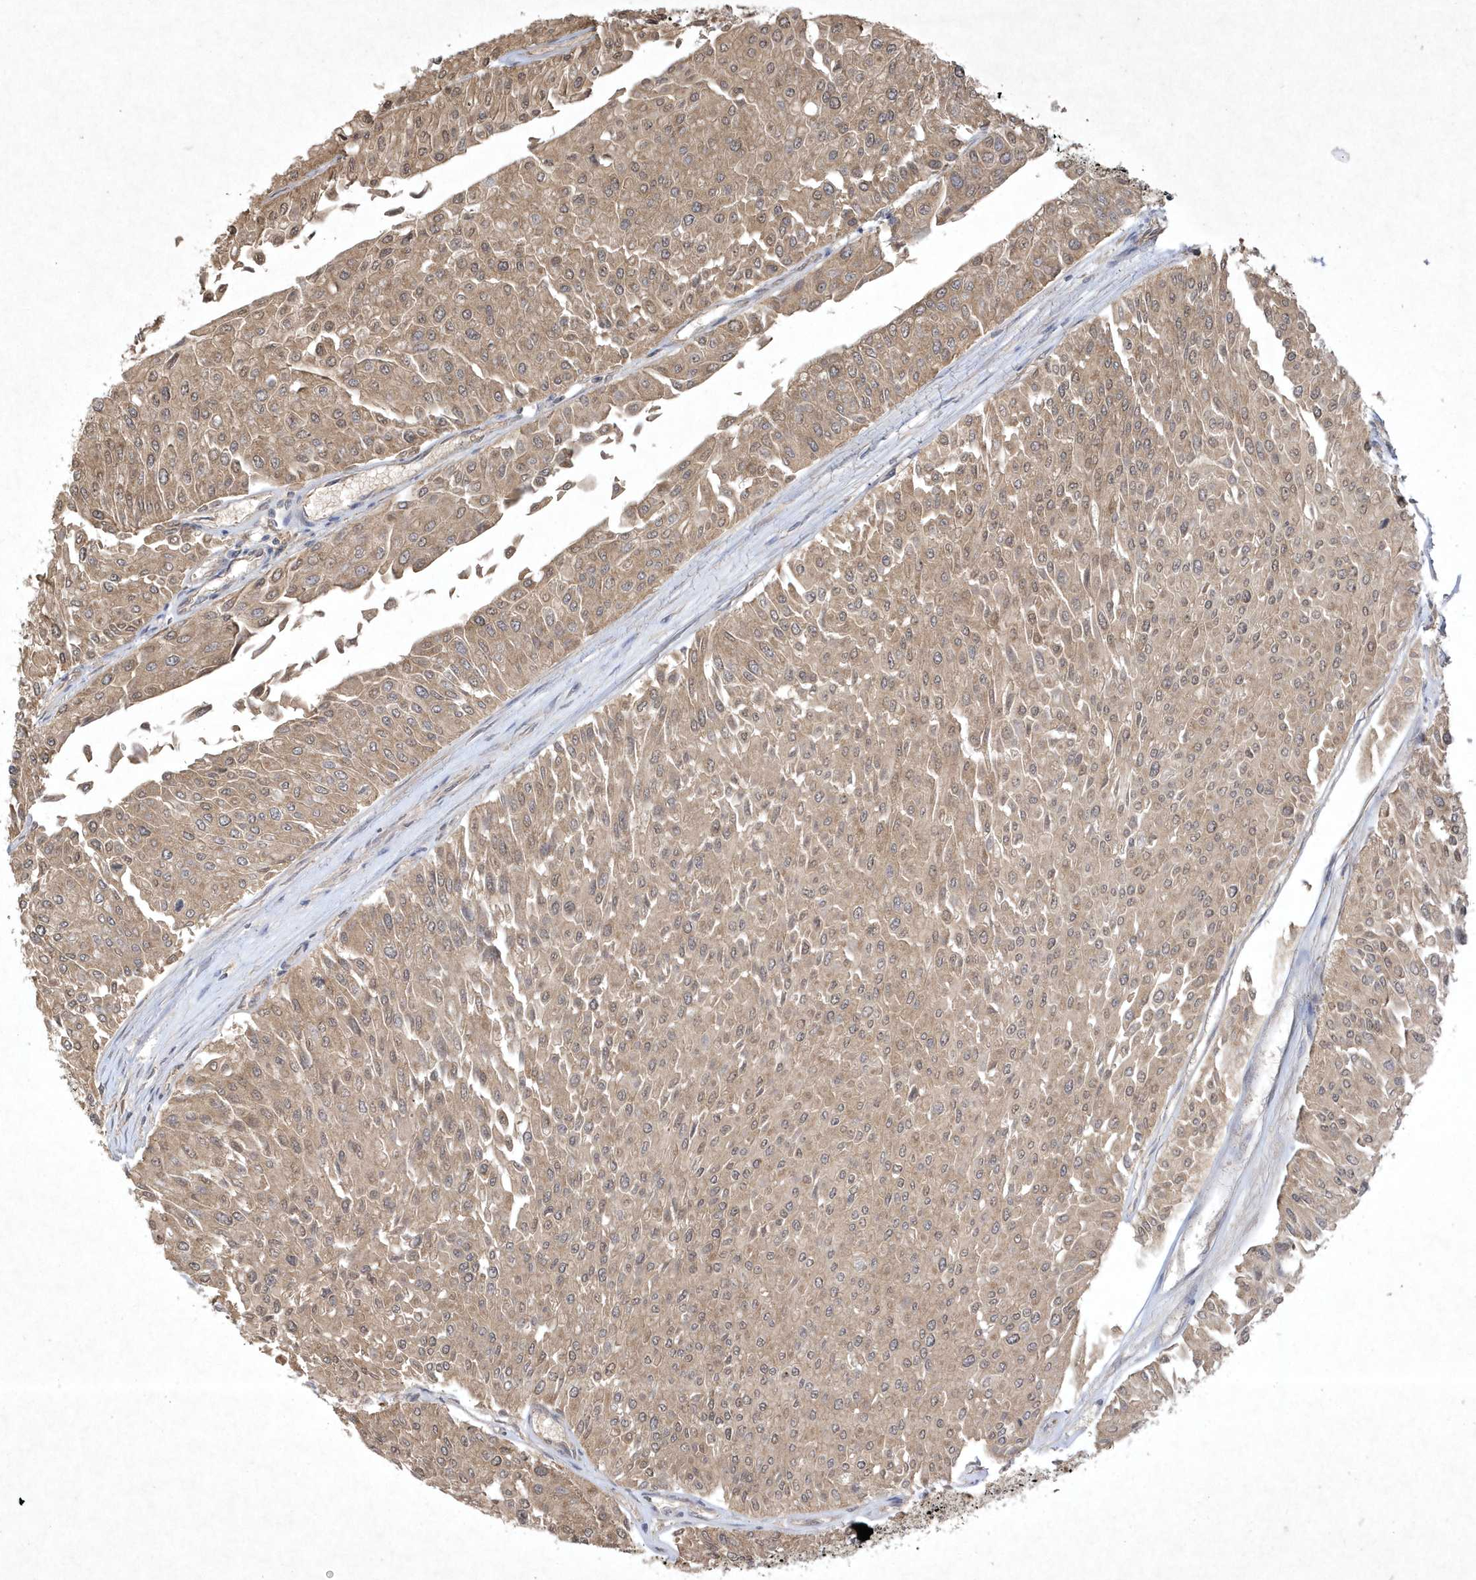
{"staining": {"intensity": "weak", "quantity": ">75%", "location": "cytoplasmic/membranous"}, "tissue": "urothelial cancer", "cell_type": "Tumor cells", "image_type": "cancer", "snomed": [{"axis": "morphology", "description": "Urothelial carcinoma, Low grade"}, {"axis": "topography", "description": "Urinary bladder"}], "caption": "Protein staining of low-grade urothelial carcinoma tissue displays weak cytoplasmic/membranous positivity in about >75% of tumor cells.", "gene": "AKR7A2", "patient": {"sex": "male", "age": 67}}